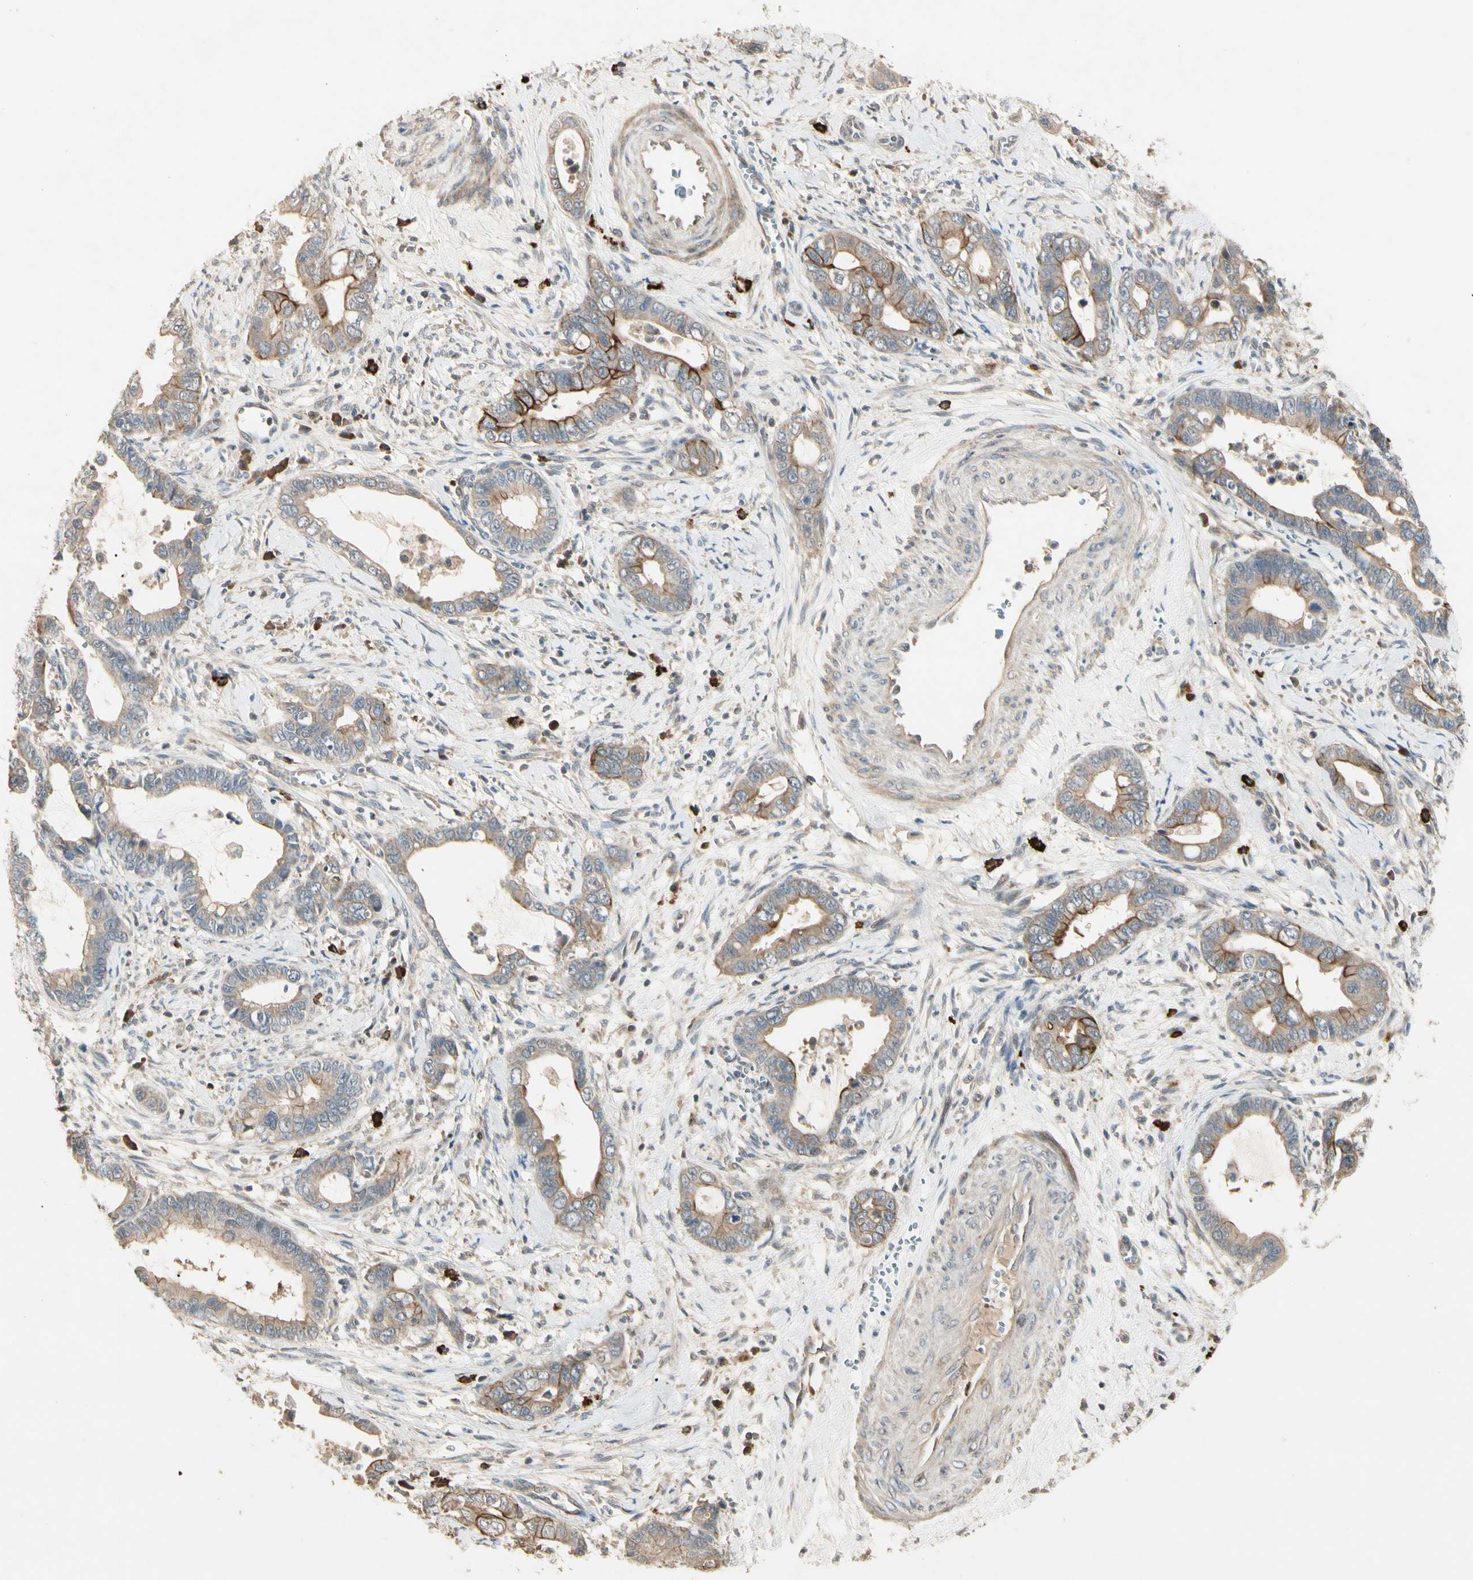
{"staining": {"intensity": "moderate", "quantity": "25%-75%", "location": "cytoplasmic/membranous"}, "tissue": "cervical cancer", "cell_type": "Tumor cells", "image_type": "cancer", "snomed": [{"axis": "morphology", "description": "Adenocarcinoma, NOS"}, {"axis": "topography", "description": "Cervix"}], "caption": "This is a micrograph of immunohistochemistry (IHC) staining of adenocarcinoma (cervical), which shows moderate staining in the cytoplasmic/membranous of tumor cells.", "gene": "ATG4C", "patient": {"sex": "female", "age": 44}}